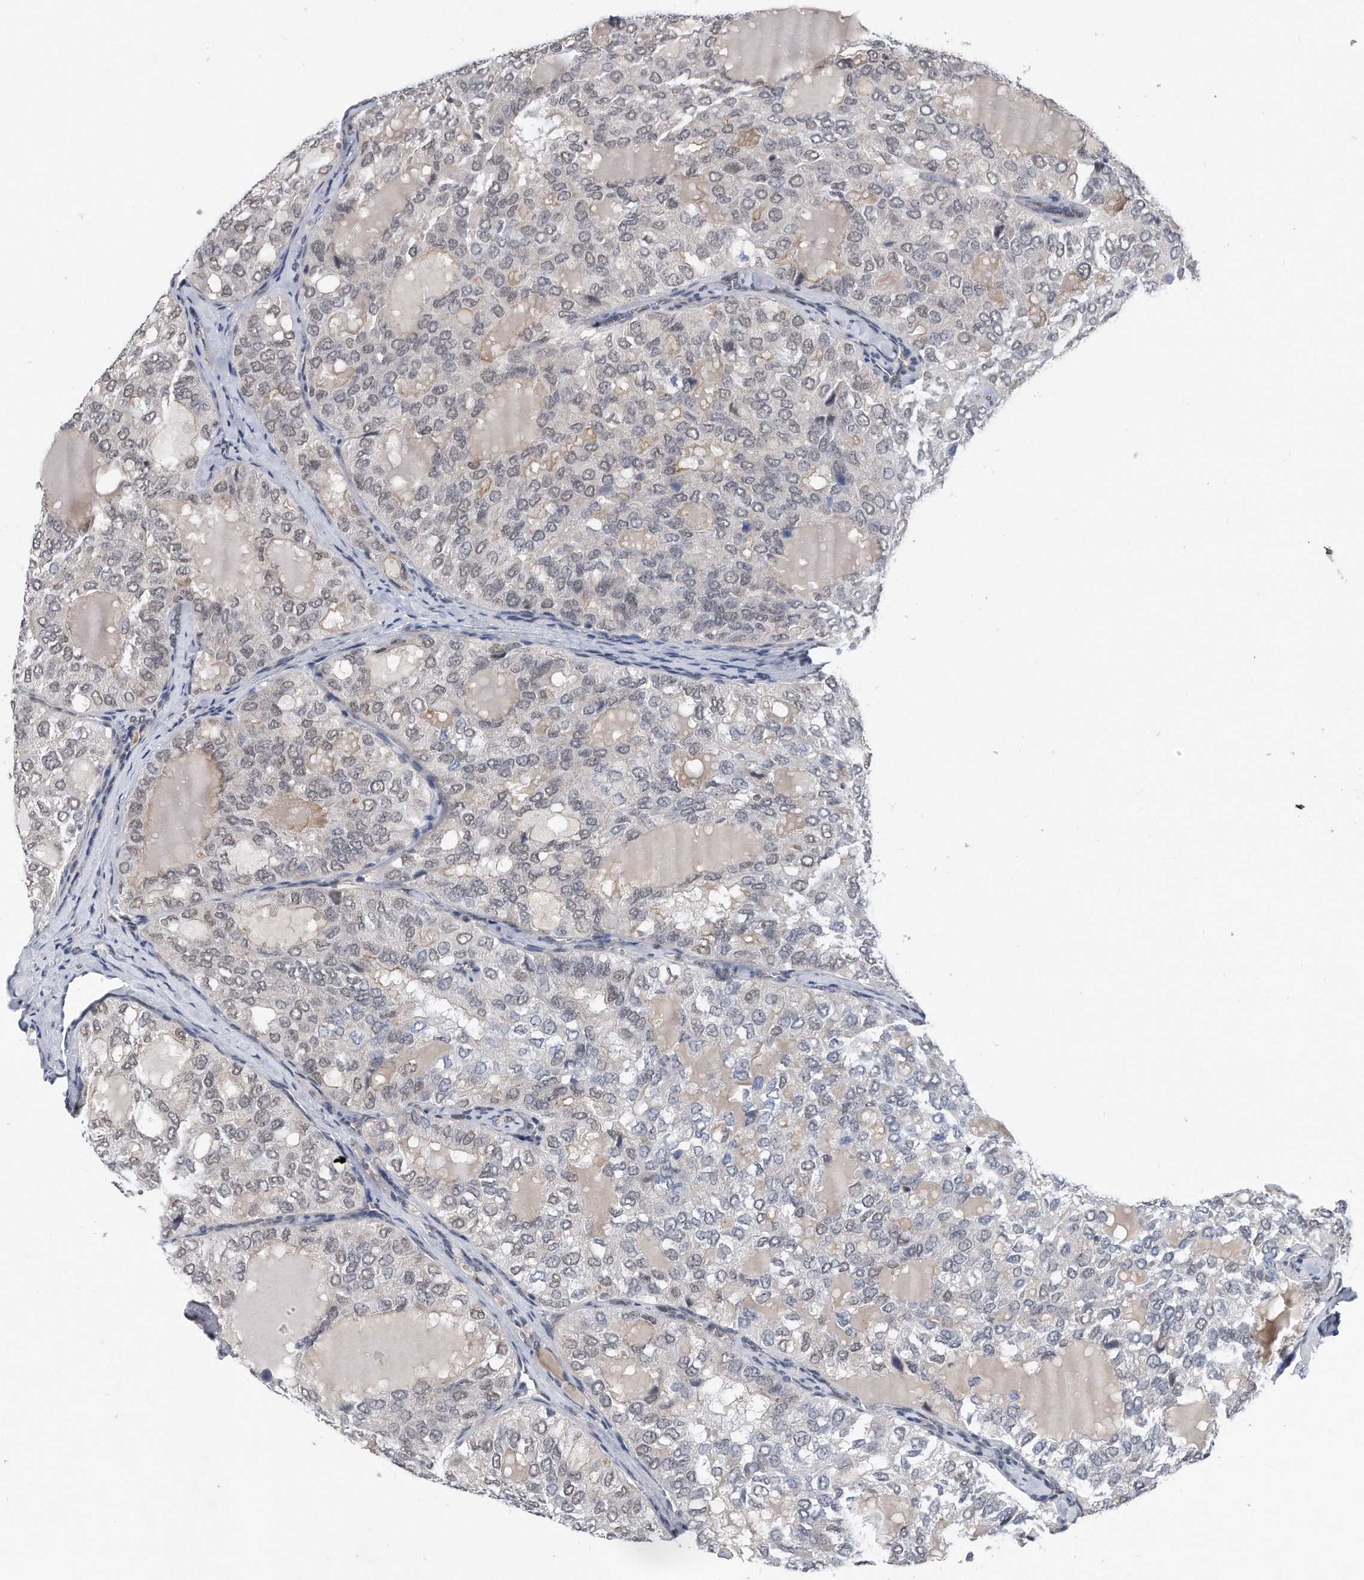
{"staining": {"intensity": "weak", "quantity": "<25%", "location": "nuclear"}, "tissue": "thyroid cancer", "cell_type": "Tumor cells", "image_type": "cancer", "snomed": [{"axis": "morphology", "description": "Follicular adenoma carcinoma, NOS"}, {"axis": "topography", "description": "Thyroid gland"}], "caption": "Histopathology image shows no protein staining in tumor cells of thyroid follicular adenoma carcinoma tissue.", "gene": "TP53INP1", "patient": {"sex": "male", "age": 75}}